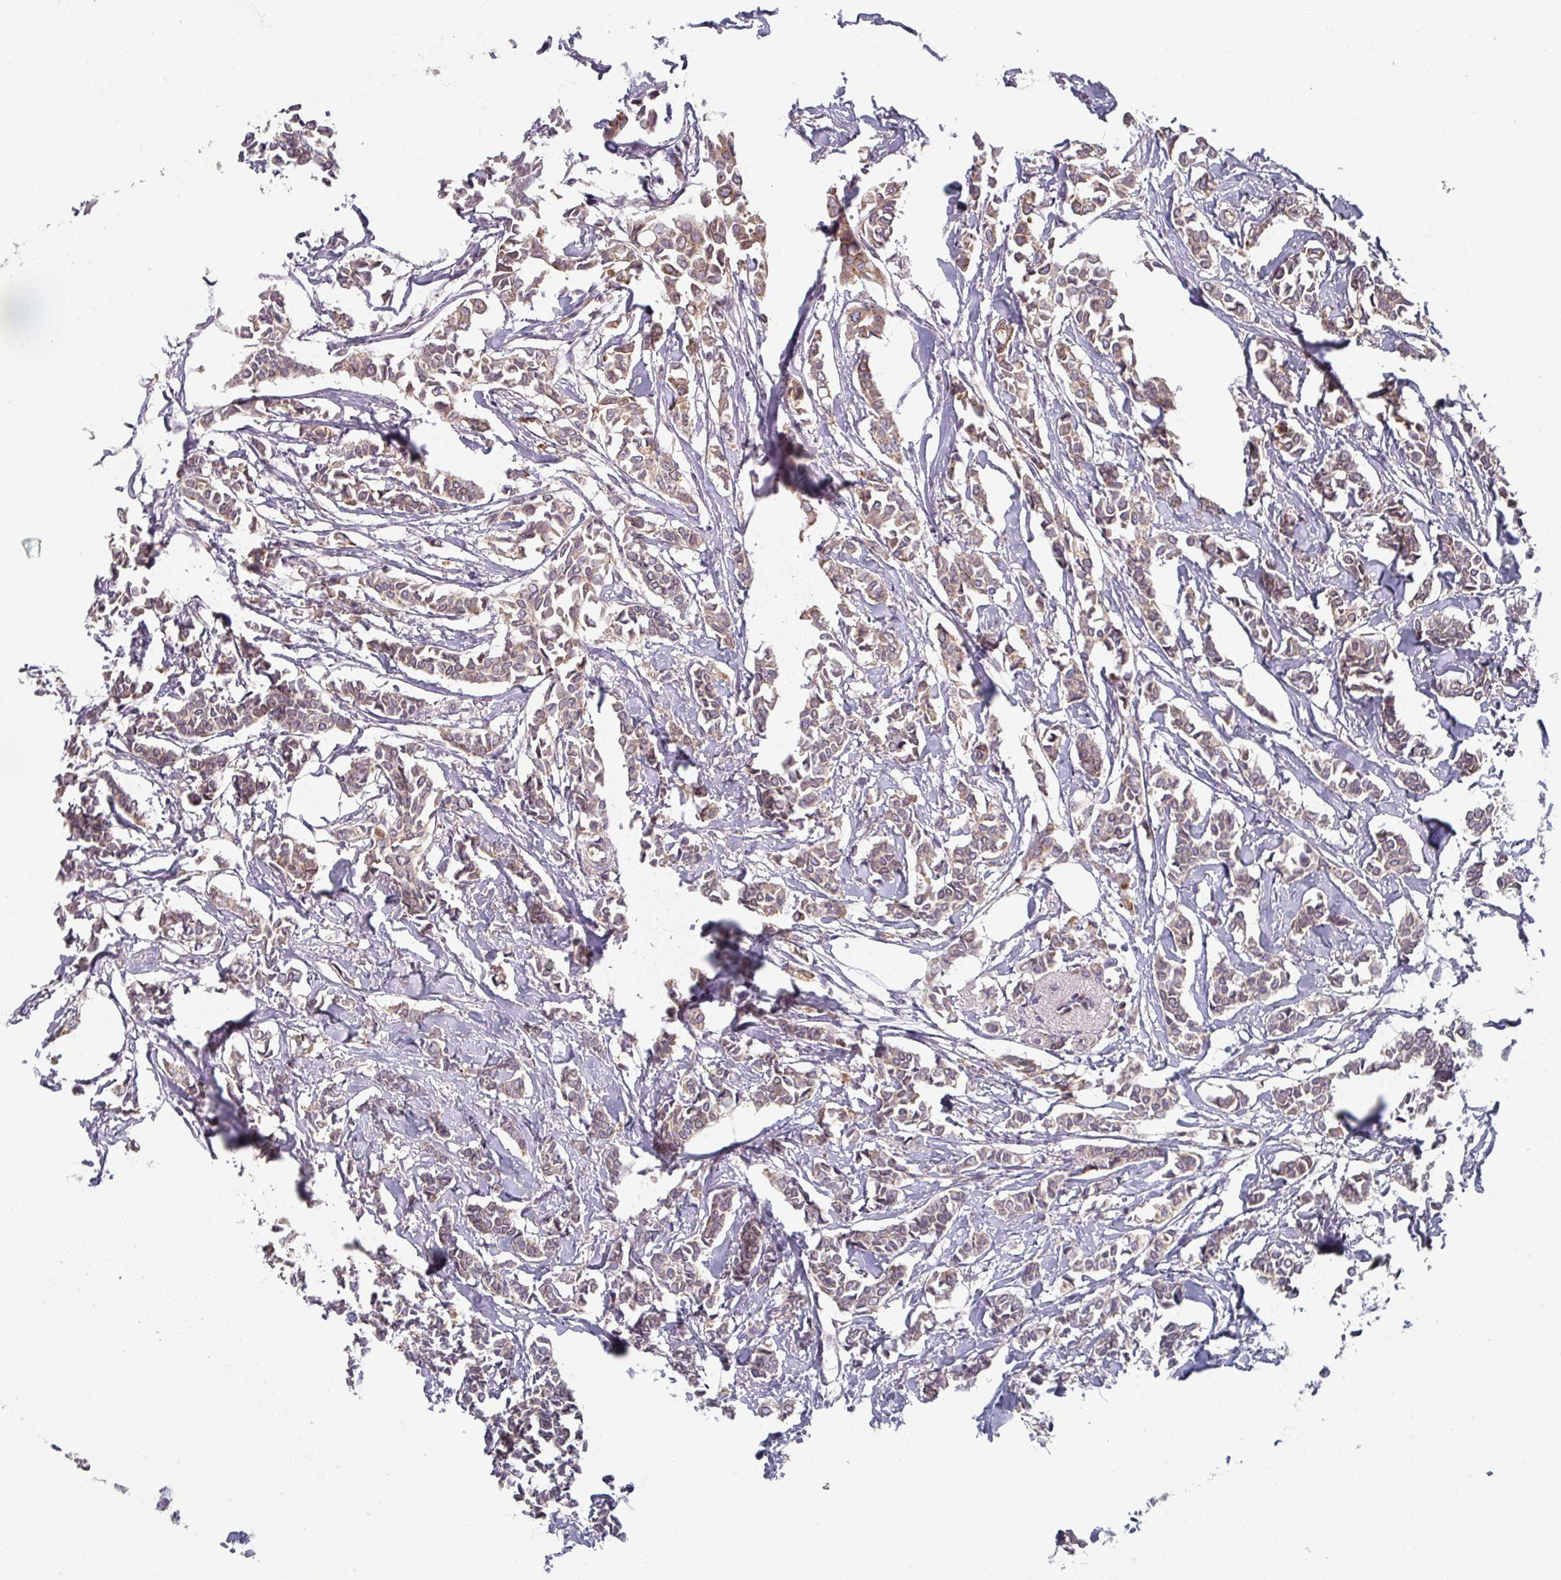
{"staining": {"intensity": "weak", "quantity": ">75%", "location": "cytoplasmic/membranous"}, "tissue": "breast cancer", "cell_type": "Tumor cells", "image_type": "cancer", "snomed": [{"axis": "morphology", "description": "Duct carcinoma"}, {"axis": "topography", "description": "Breast"}], "caption": "Immunohistochemical staining of breast cancer displays low levels of weak cytoplasmic/membranous staining in approximately >75% of tumor cells.", "gene": "TAPT1", "patient": {"sex": "female", "age": 41}}